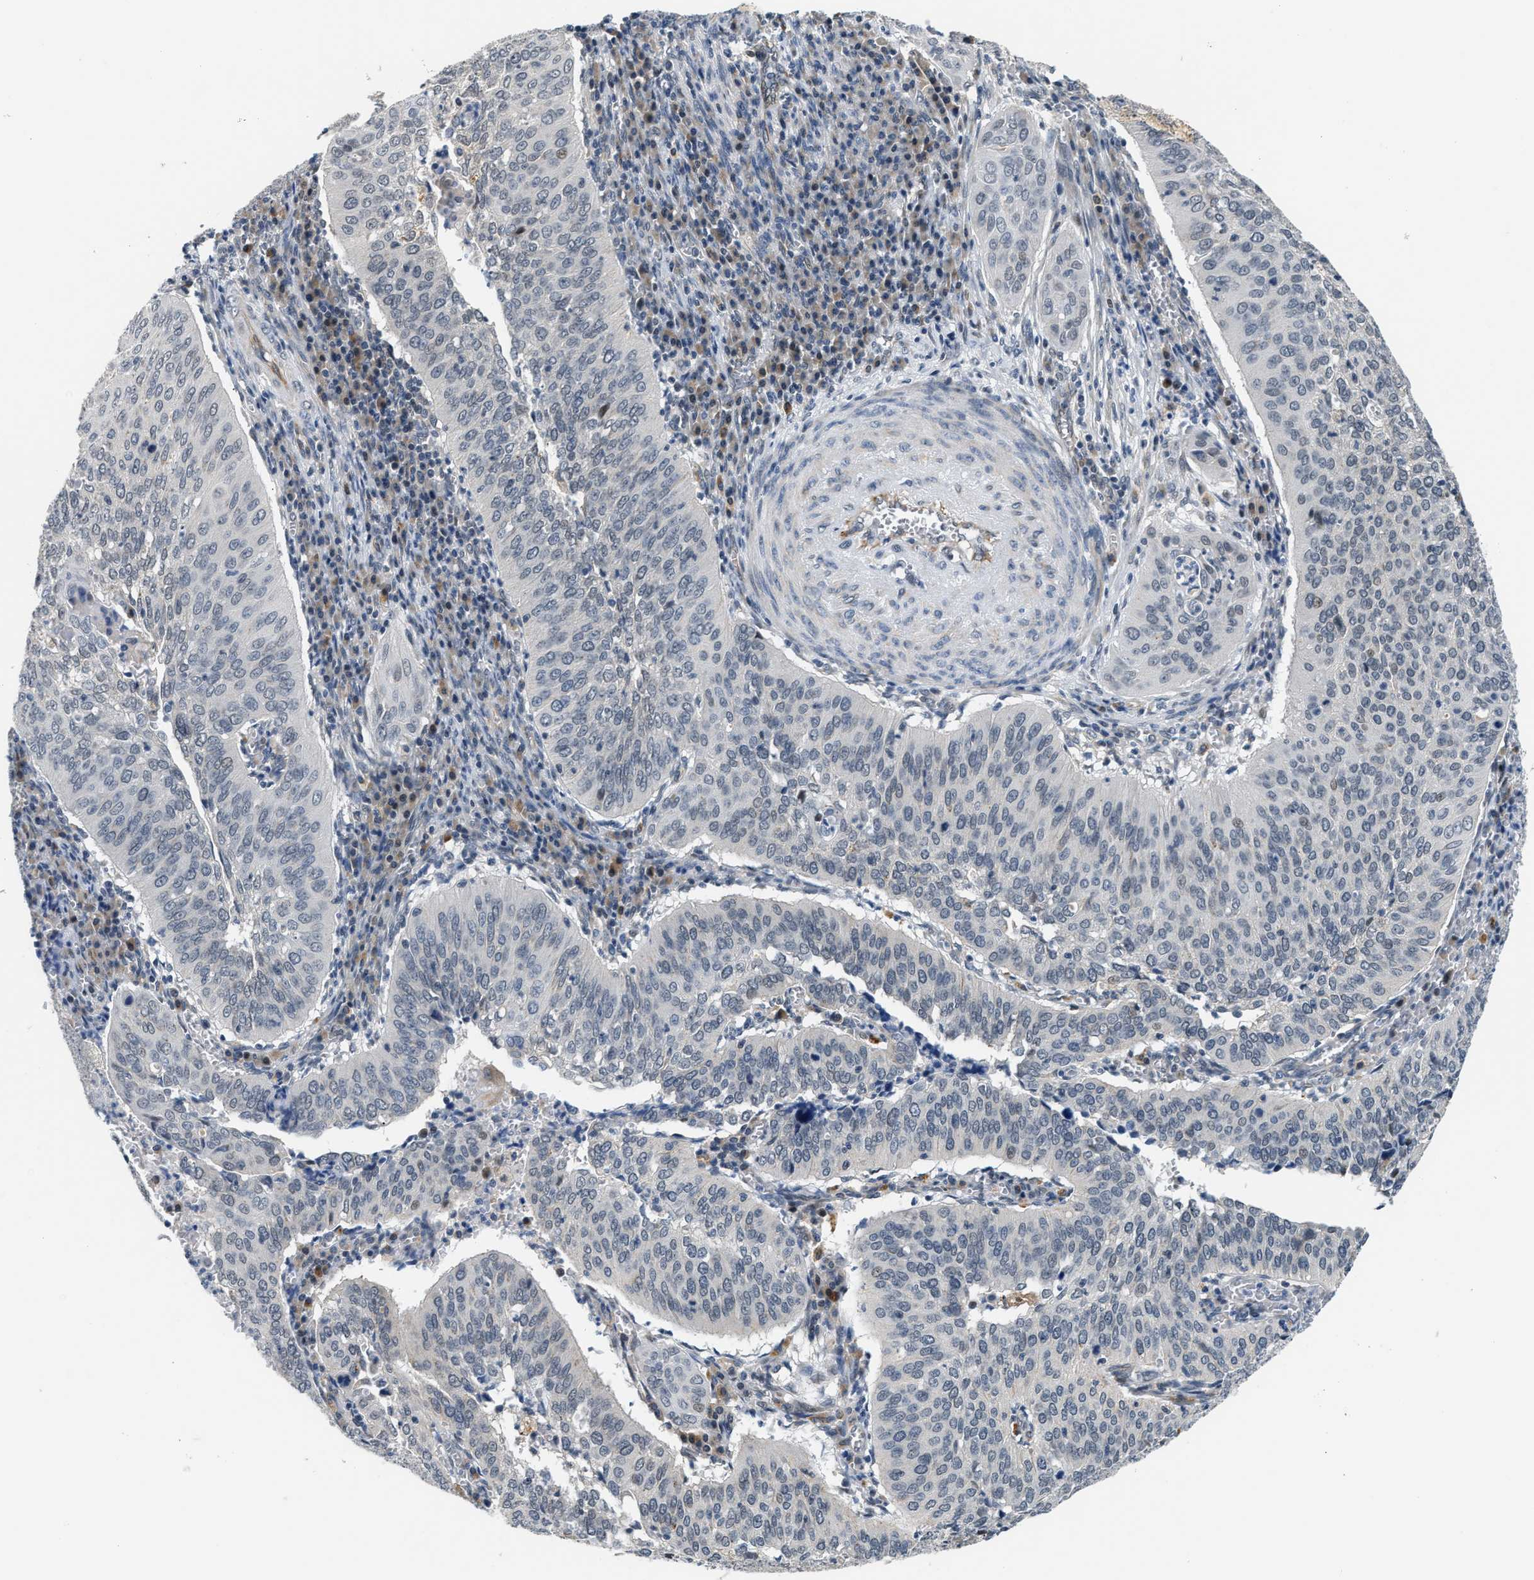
{"staining": {"intensity": "weak", "quantity": "<25%", "location": "nuclear"}, "tissue": "cervical cancer", "cell_type": "Tumor cells", "image_type": "cancer", "snomed": [{"axis": "morphology", "description": "Squamous cell carcinoma, NOS"}, {"axis": "topography", "description": "Cervix"}], "caption": "DAB immunohistochemical staining of human squamous cell carcinoma (cervical) displays no significant expression in tumor cells.", "gene": "PPM1H", "patient": {"sex": "female", "age": 39}}